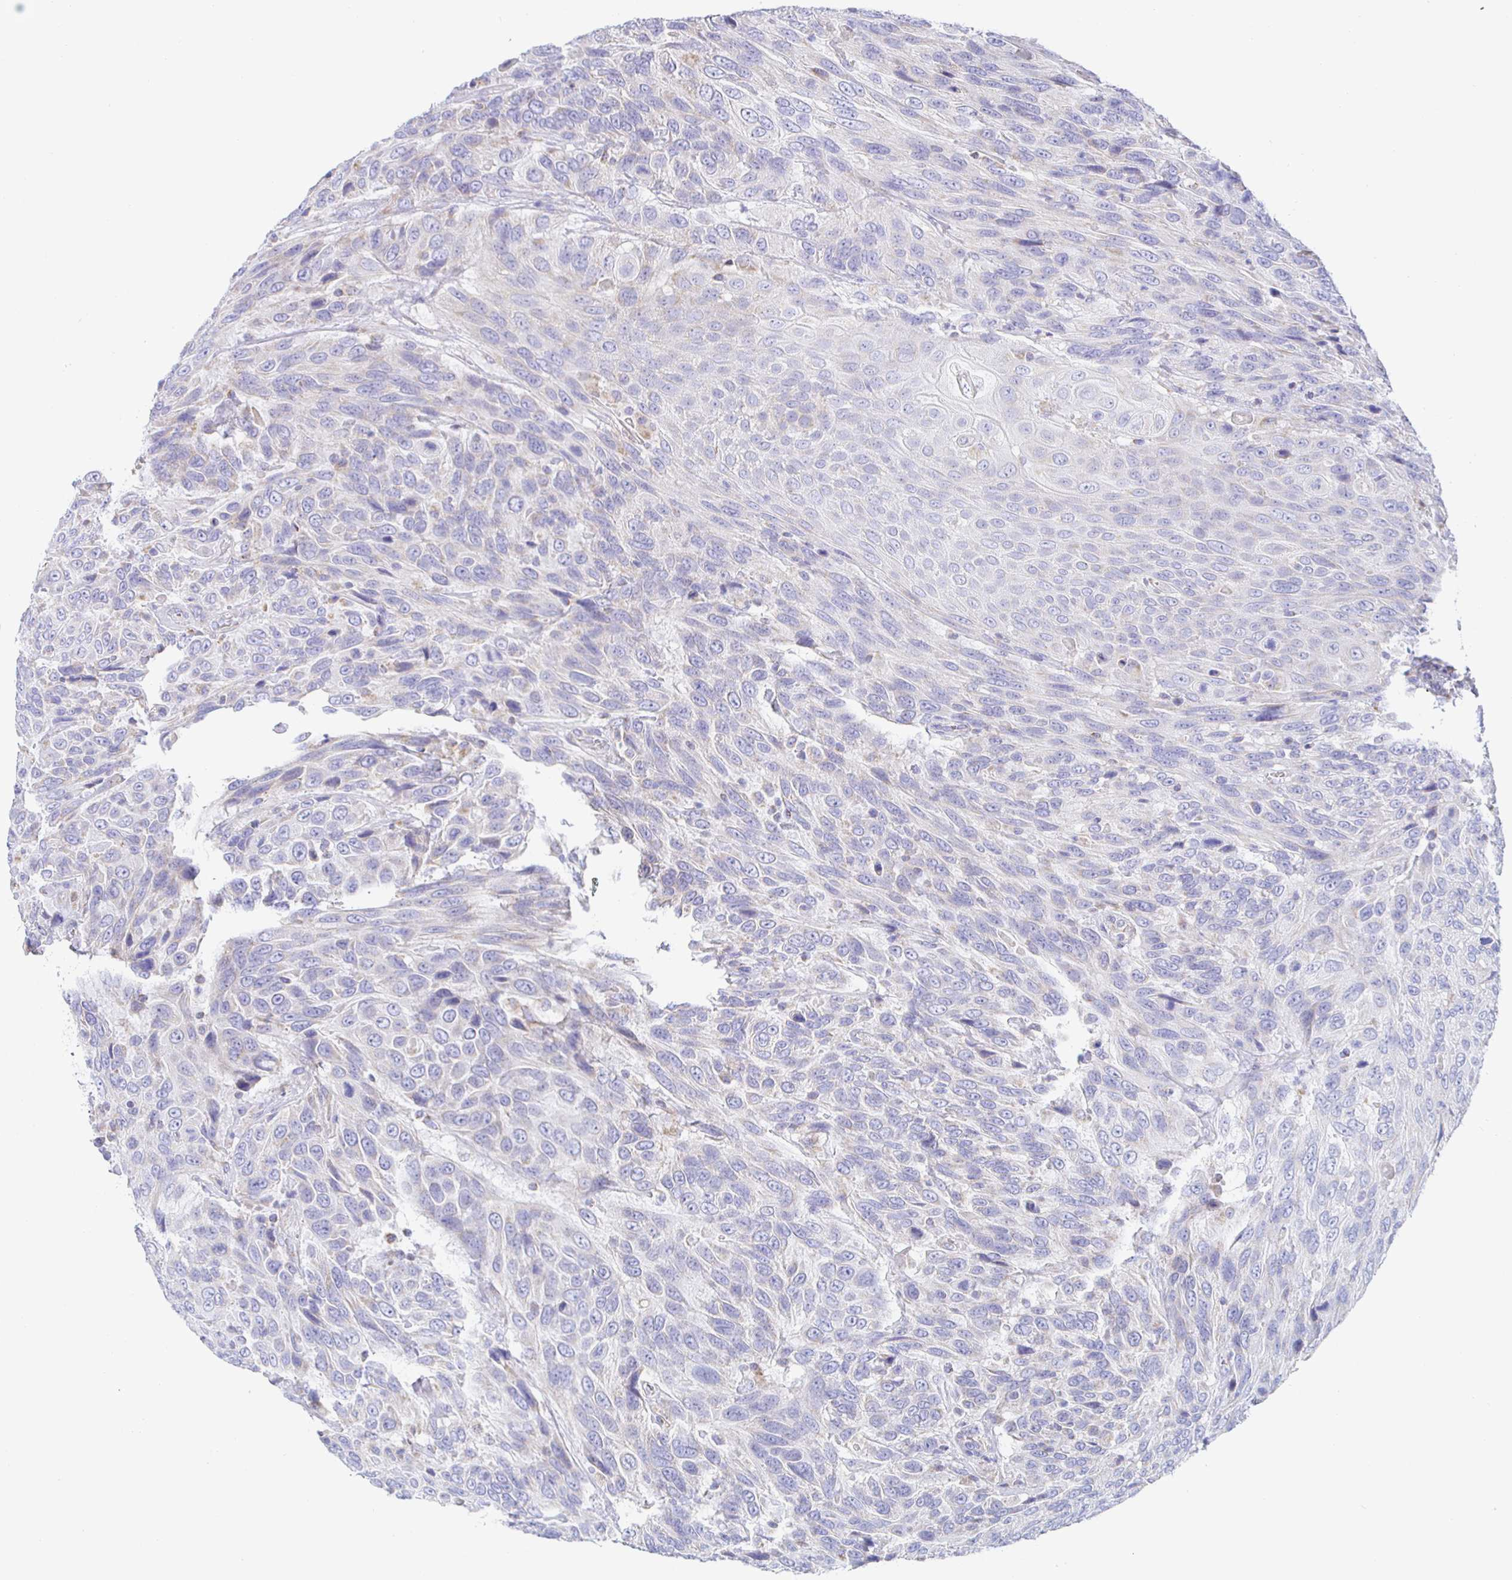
{"staining": {"intensity": "negative", "quantity": "none", "location": "none"}, "tissue": "urothelial cancer", "cell_type": "Tumor cells", "image_type": "cancer", "snomed": [{"axis": "morphology", "description": "Urothelial carcinoma, High grade"}, {"axis": "topography", "description": "Urinary bladder"}], "caption": "A high-resolution photomicrograph shows immunohistochemistry staining of urothelial cancer, which exhibits no significant staining in tumor cells. Brightfield microscopy of IHC stained with DAB (3,3'-diaminobenzidine) (brown) and hematoxylin (blue), captured at high magnification.", "gene": "SYNGR4", "patient": {"sex": "female", "age": 70}}